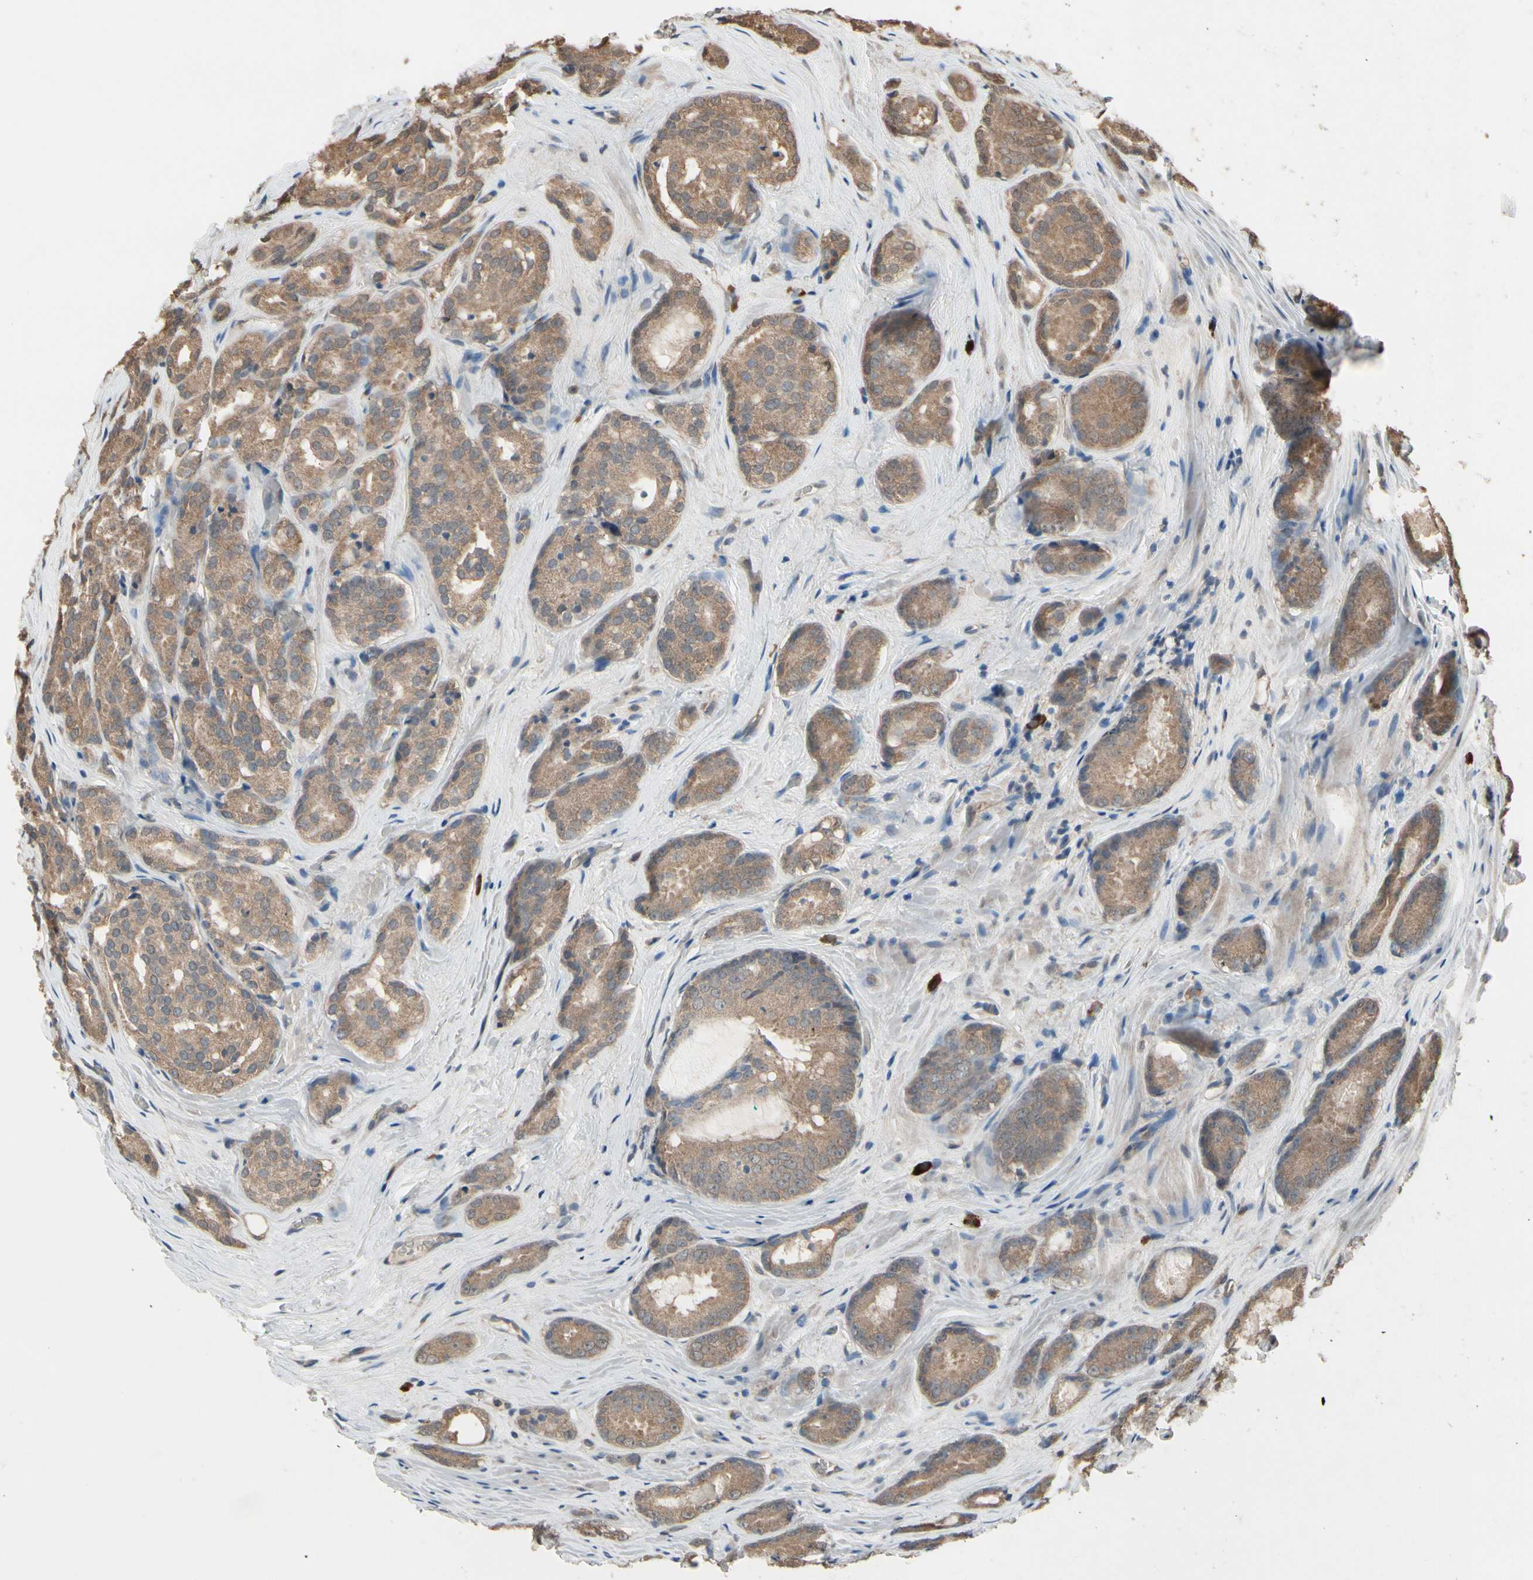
{"staining": {"intensity": "moderate", "quantity": ">75%", "location": "cytoplasmic/membranous"}, "tissue": "prostate cancer", "cell_type": "Tumor cells", "image_type": "cancer", "snomed": [{"axis": "morphology", "description": "Adenocarcinoma, High grade"}, {"axis": "topography", "description": "Prostate"}], "caption": "Immunohistochemistry of human prostate cancer reveals medium levels of moderate cytoplasmic/membranous positivity in approximately >75% of tumor cells.", "gene": "PNPLA7", "patient": {"sex": "male", "age": 64}}